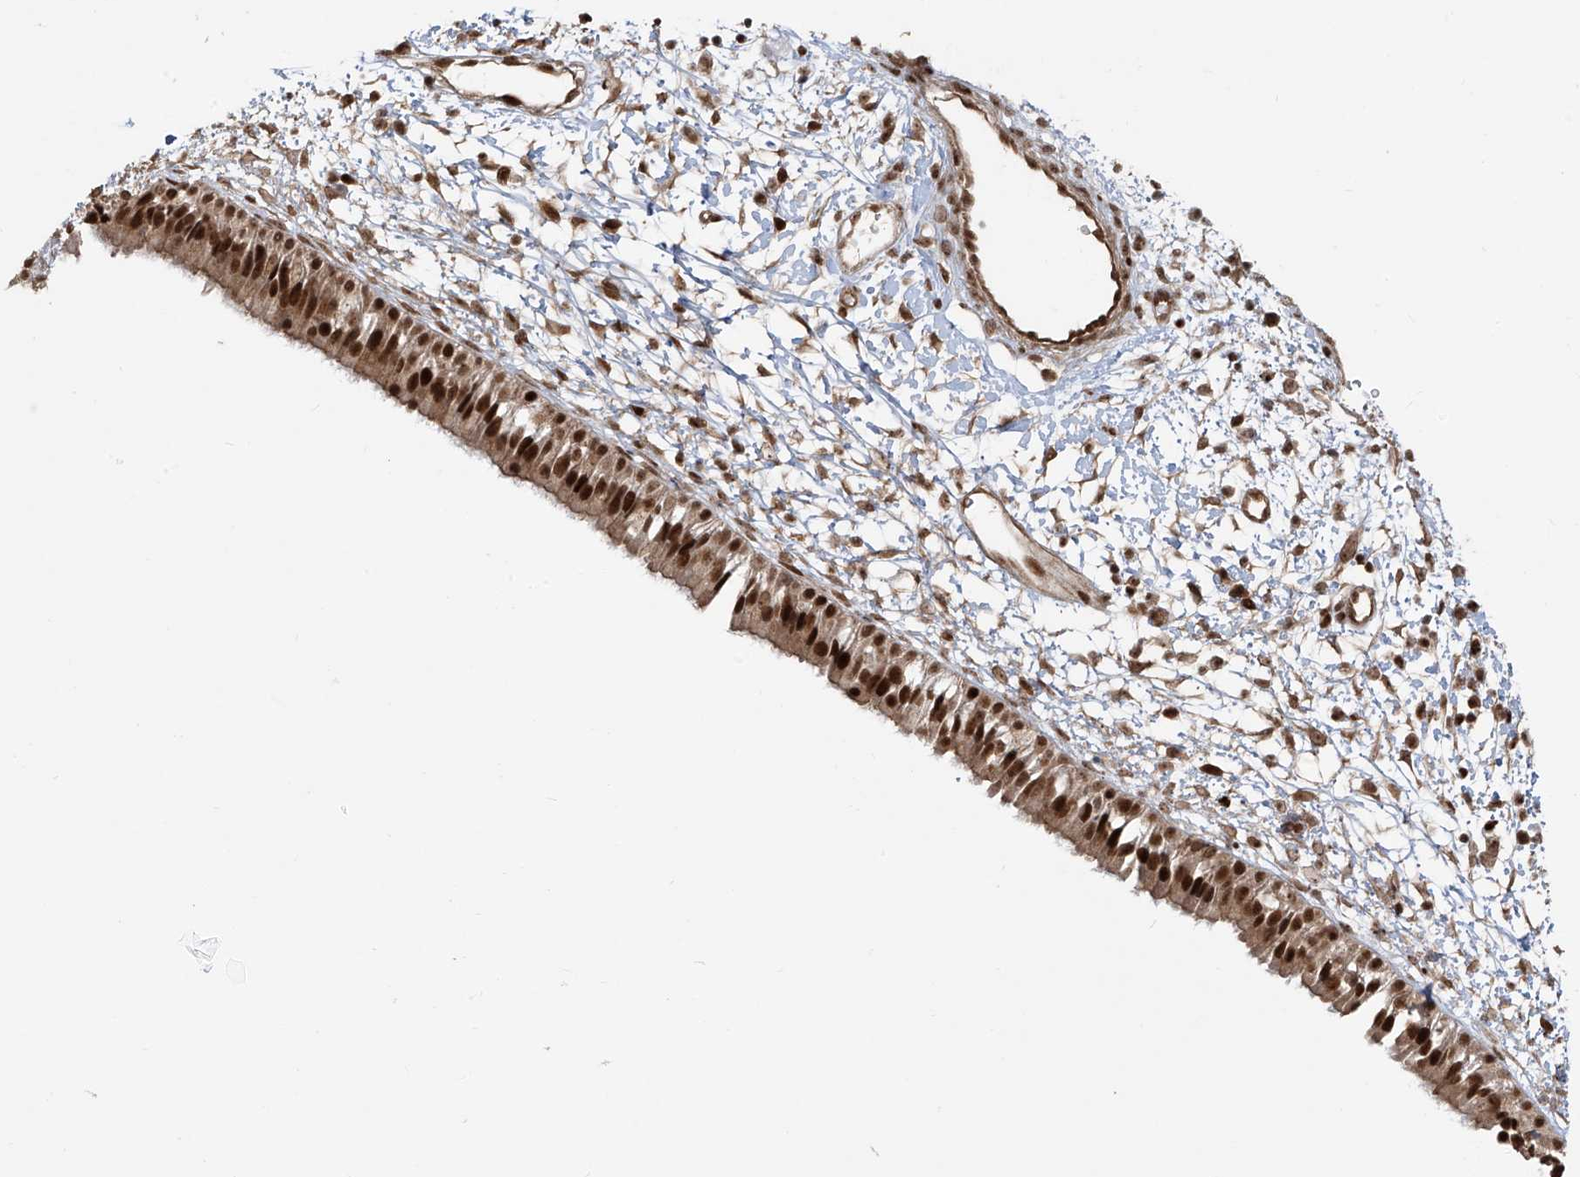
{"staining": {"intensity": "strong", "quantity": ">75%", "location": "nuclear"}, "tissue": "nasopharynx", "cell_type": "Respiratory epithelial cells", "image_type": "normal", "snomed": [{"axis": "morphology", "description": "Normal tissue, NOS"}, {"axis": "topography", "description": "Nasopharynx"}], "caption": "DAB (3,3'-diaminobenzidine) immunohistochemical staining of unremarkable human nasopharynx shows strong nuclear protein staining in approximately >75% of respiratory epithelial cells. The staining is performed using DAB brown chromogen to label protein expression. The nuclei are counter-stained blue using hematoxylin.", "gene": "ARHGEF3", "patient": {"sex": "male", "age": 22}}